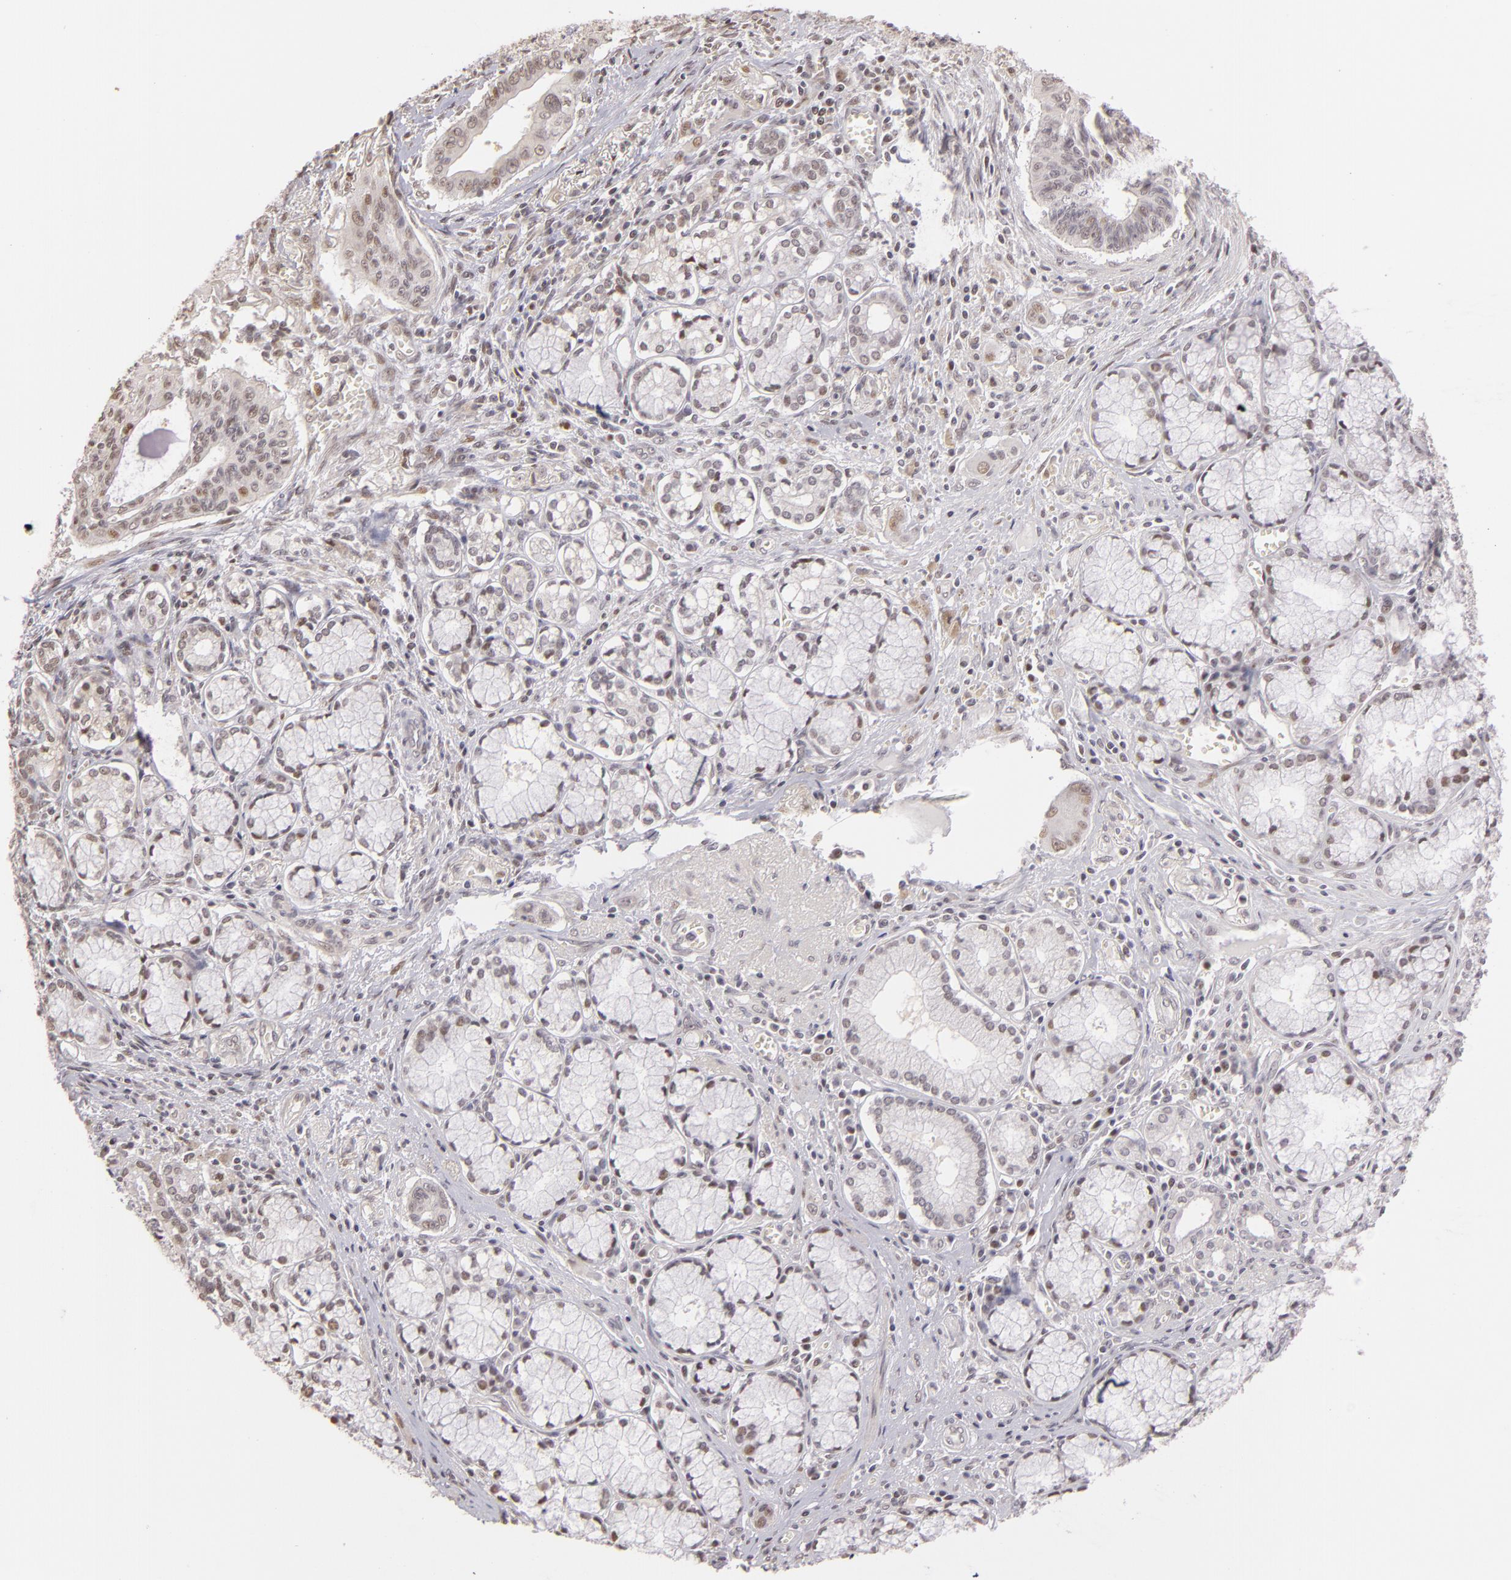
{"staining": {"intensity": "weak", "quantity": "<25%", "location": "nuclear"}, "tissue": "pancreatic cancer", "cell_type": "Tumor cells", "image_type": "cancer", "snomed": [{"axis": "morphology", "description": "Adenocarcinoma, NOS"}, {"axis": "topography", "description": "Pancreas"}], "caption": "Human pancreatic adenocarcinoma stained for a protein using immunohistochemistry reveals no positivity in tumor cells.", "gene": "RARB", "patient": {"sex": "male", "age": 77}}